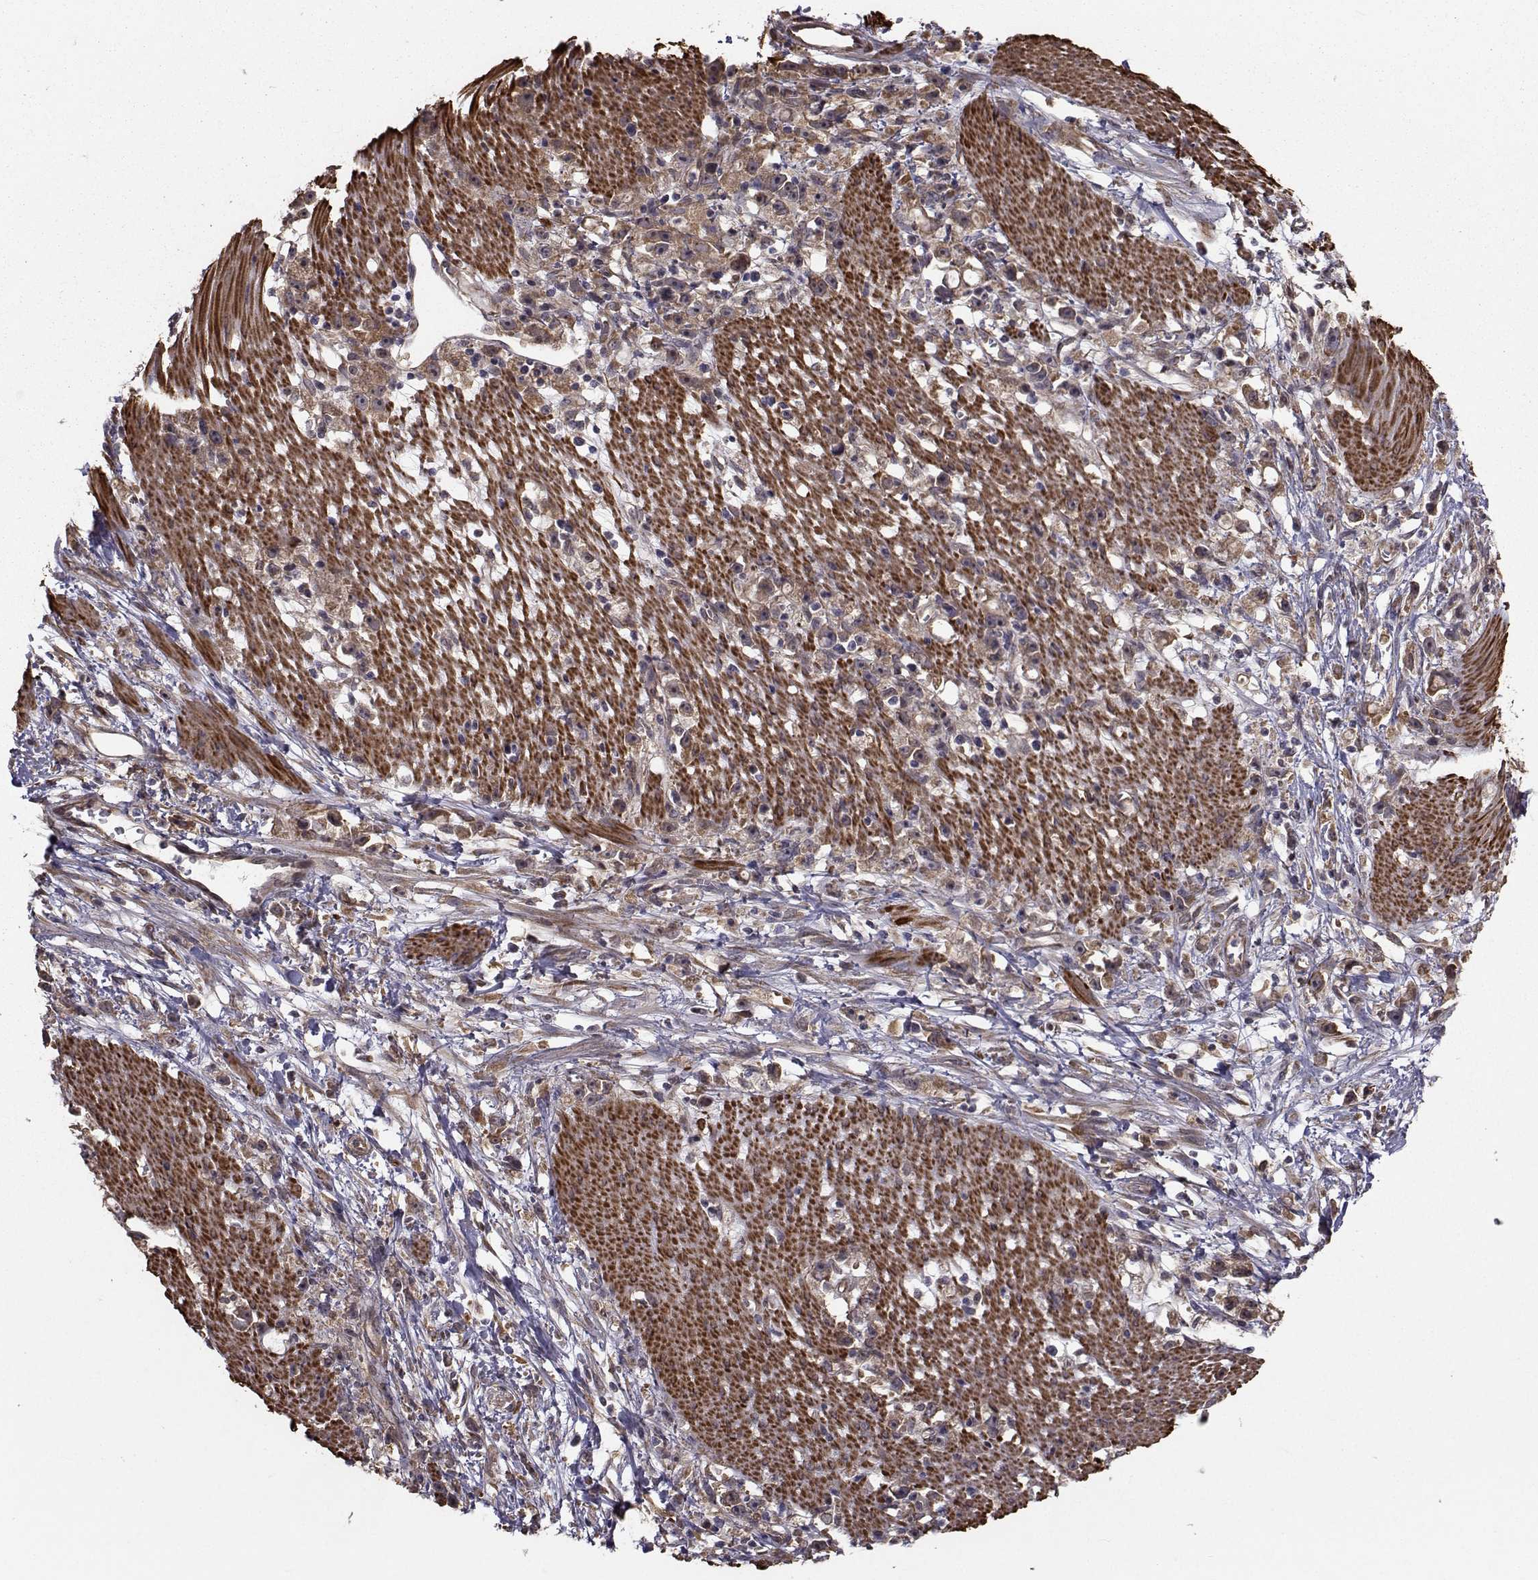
{"staining": {"intensity": "weak", "quantity": ">75%", "location": "cytoplasmic/membranous"}, "tissue": "stomach cancer", "cell_type": "Tumor cells", "image_type": "cancer", "snomed": [{"axis": "morphology", "description": "Adenocarcinoma, NOS"}, {"axis": "topography", "description": "Stomach"}], "caption": "Immunohistochemistry (IHC) photomicrograph of human stomach adenocarcinoma stained for a protein (brown), which exhibits low levels of weak cytoplasmic/membranous expression in approximately >75% of tumor cells.", "gene": "TRIP10", "patient": {"sex": "female", "age": 59}}